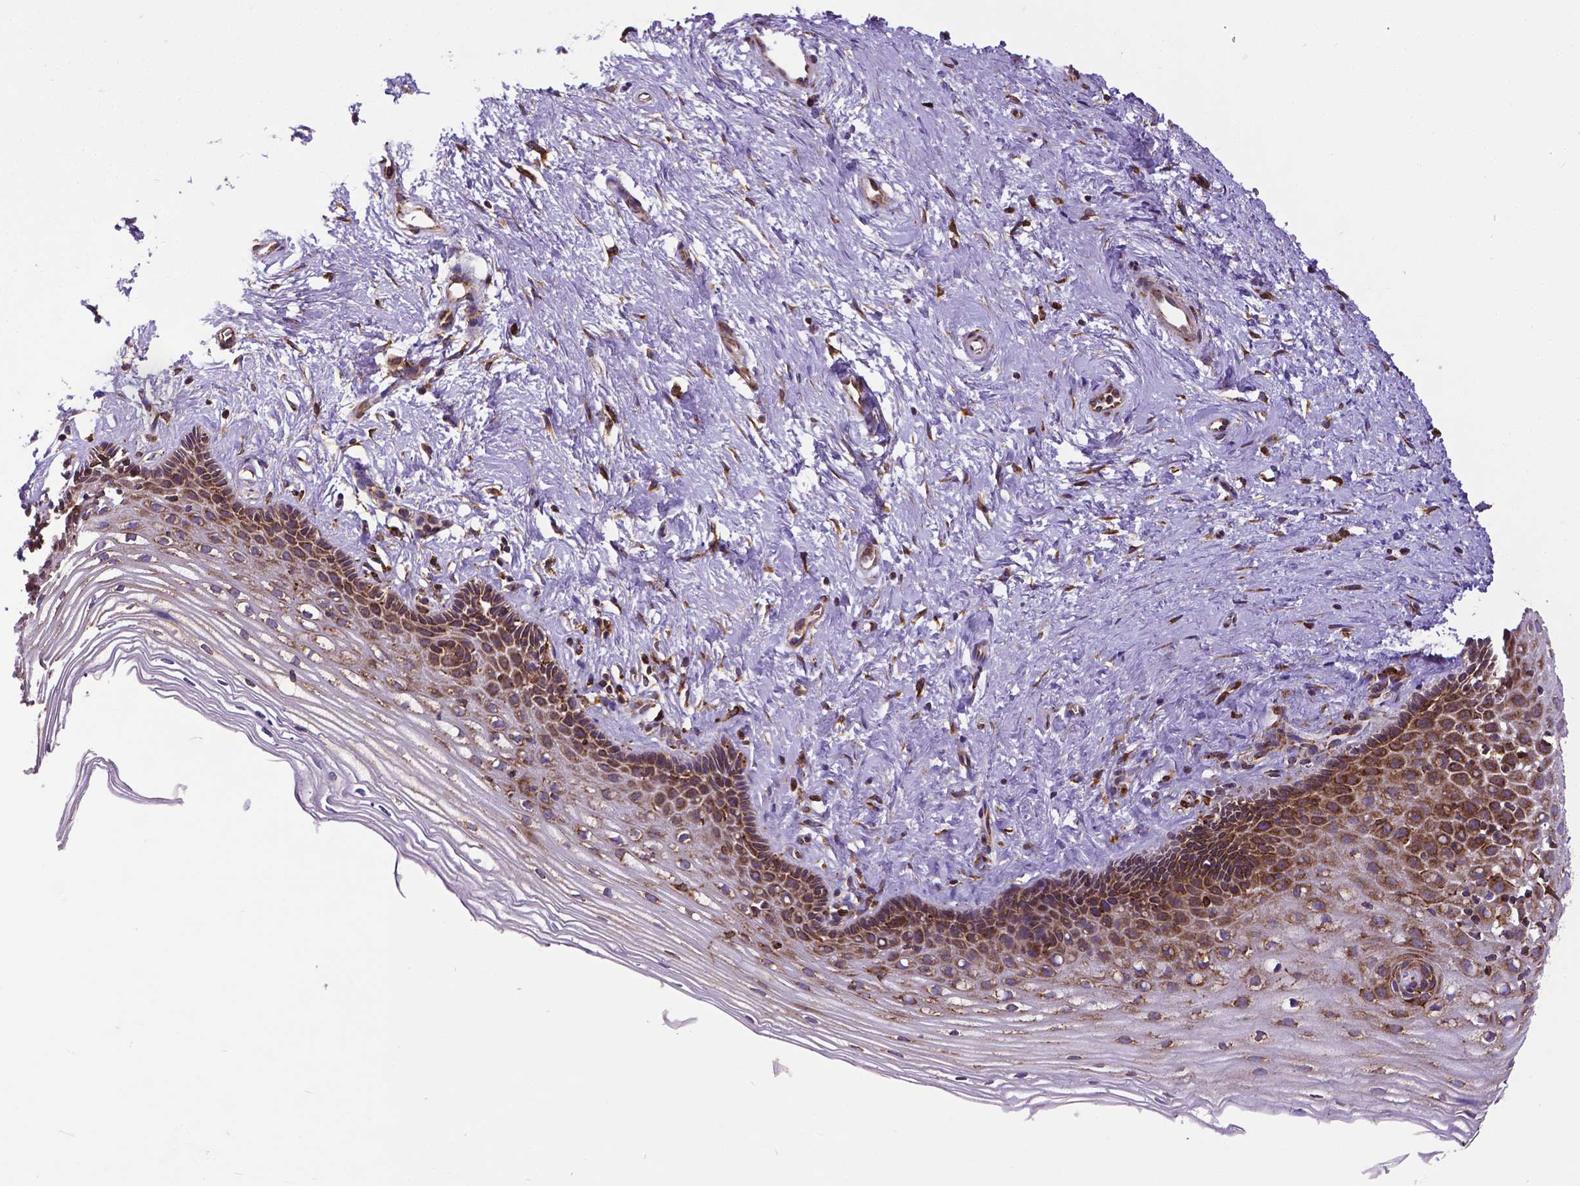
{"staining": {"intensity": "strong", "quantity": ">75%", "location": "cytoplasmic/membranous"}, "tissue": "cervix", "cell_type": "Squamous epithelial cells", "image_type": "normal", "snomed": [{"axis": "morphology", "description": "Normal tissue, NOS"}, {"axis": "topography", "description": "Cervix"}], "caption": "IHC staining of benign cervix, which shows high levels of strong cytoplasmic/membranous positivity in about >75% of squamous epithelial cells indicating strong cytoplasmic/membranous protein positivity. The staining was performed using DAB (3,3'-diaminobenzidine) (brown) for protein detection and nuclei were counterstained in hematoxylin (blue).", "gene": "MTDH", "patient": {"sex": "female", "age": 40}}